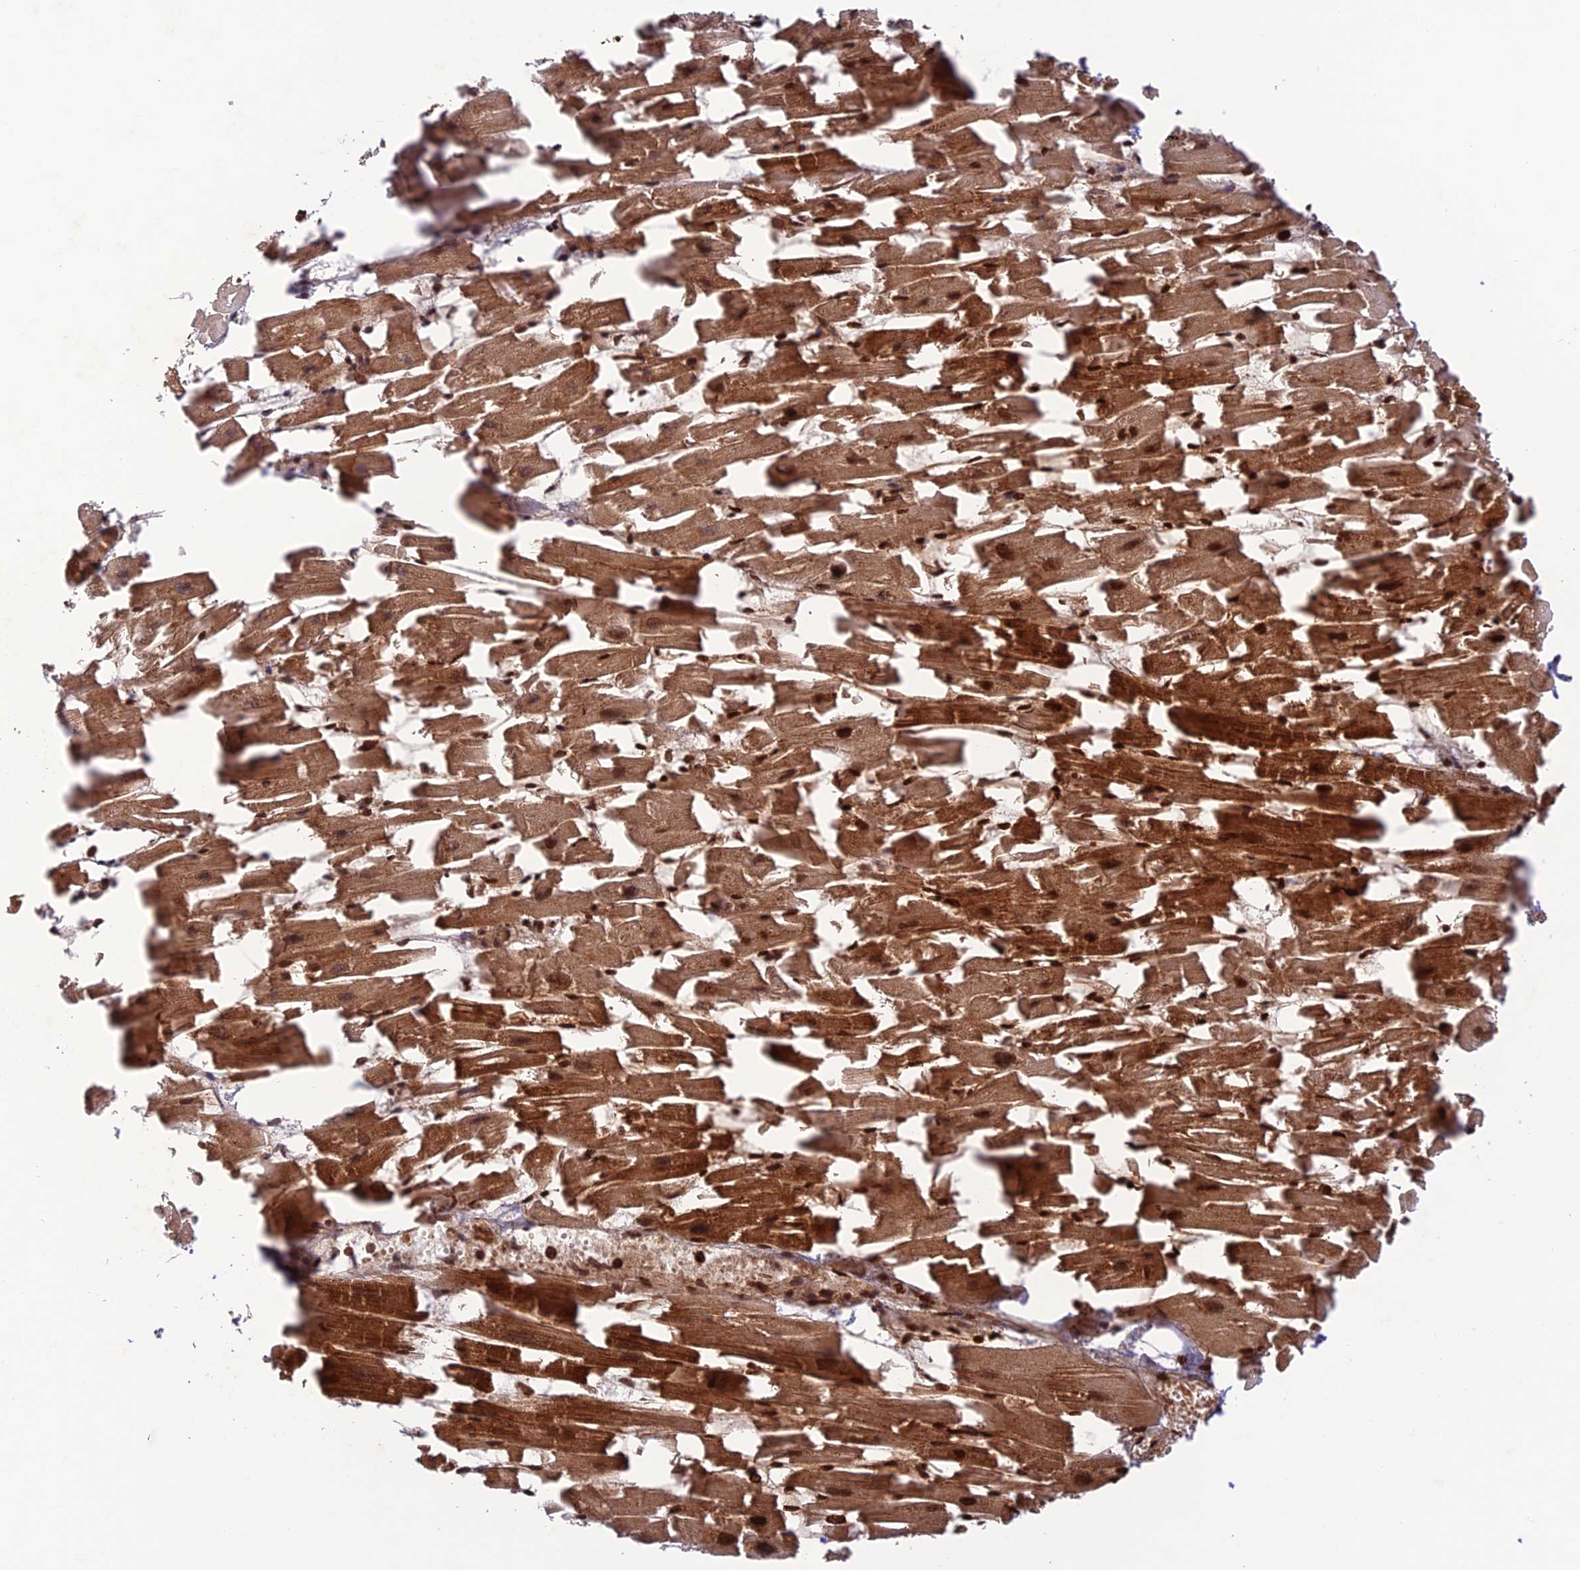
{"staining": {"intensity": "strong", "quantity": ">75%", "location": "cytoplasmic/membranous,nuclear"}, "tissue": "heart muscle", "cell_type": "Cardiomyocytes", "image_type": "normal", "snomed": [{"axis": "morphology", "description": "Normal tissue, NOS"}, {"axis": "topography", "description": "Heart"}], "caption": "Protein staining of normal heart muscle shows strong cytoplasmic/membranous,nuclear expression in approximately >75% of cardiomyocytes. The protein is stained brown, and the nuclei are stained in blue (DAB IHC with brightfield microscopy, high magnification).", "gene": "WDR55", "patient": {"sex": "female", "age": 64}}